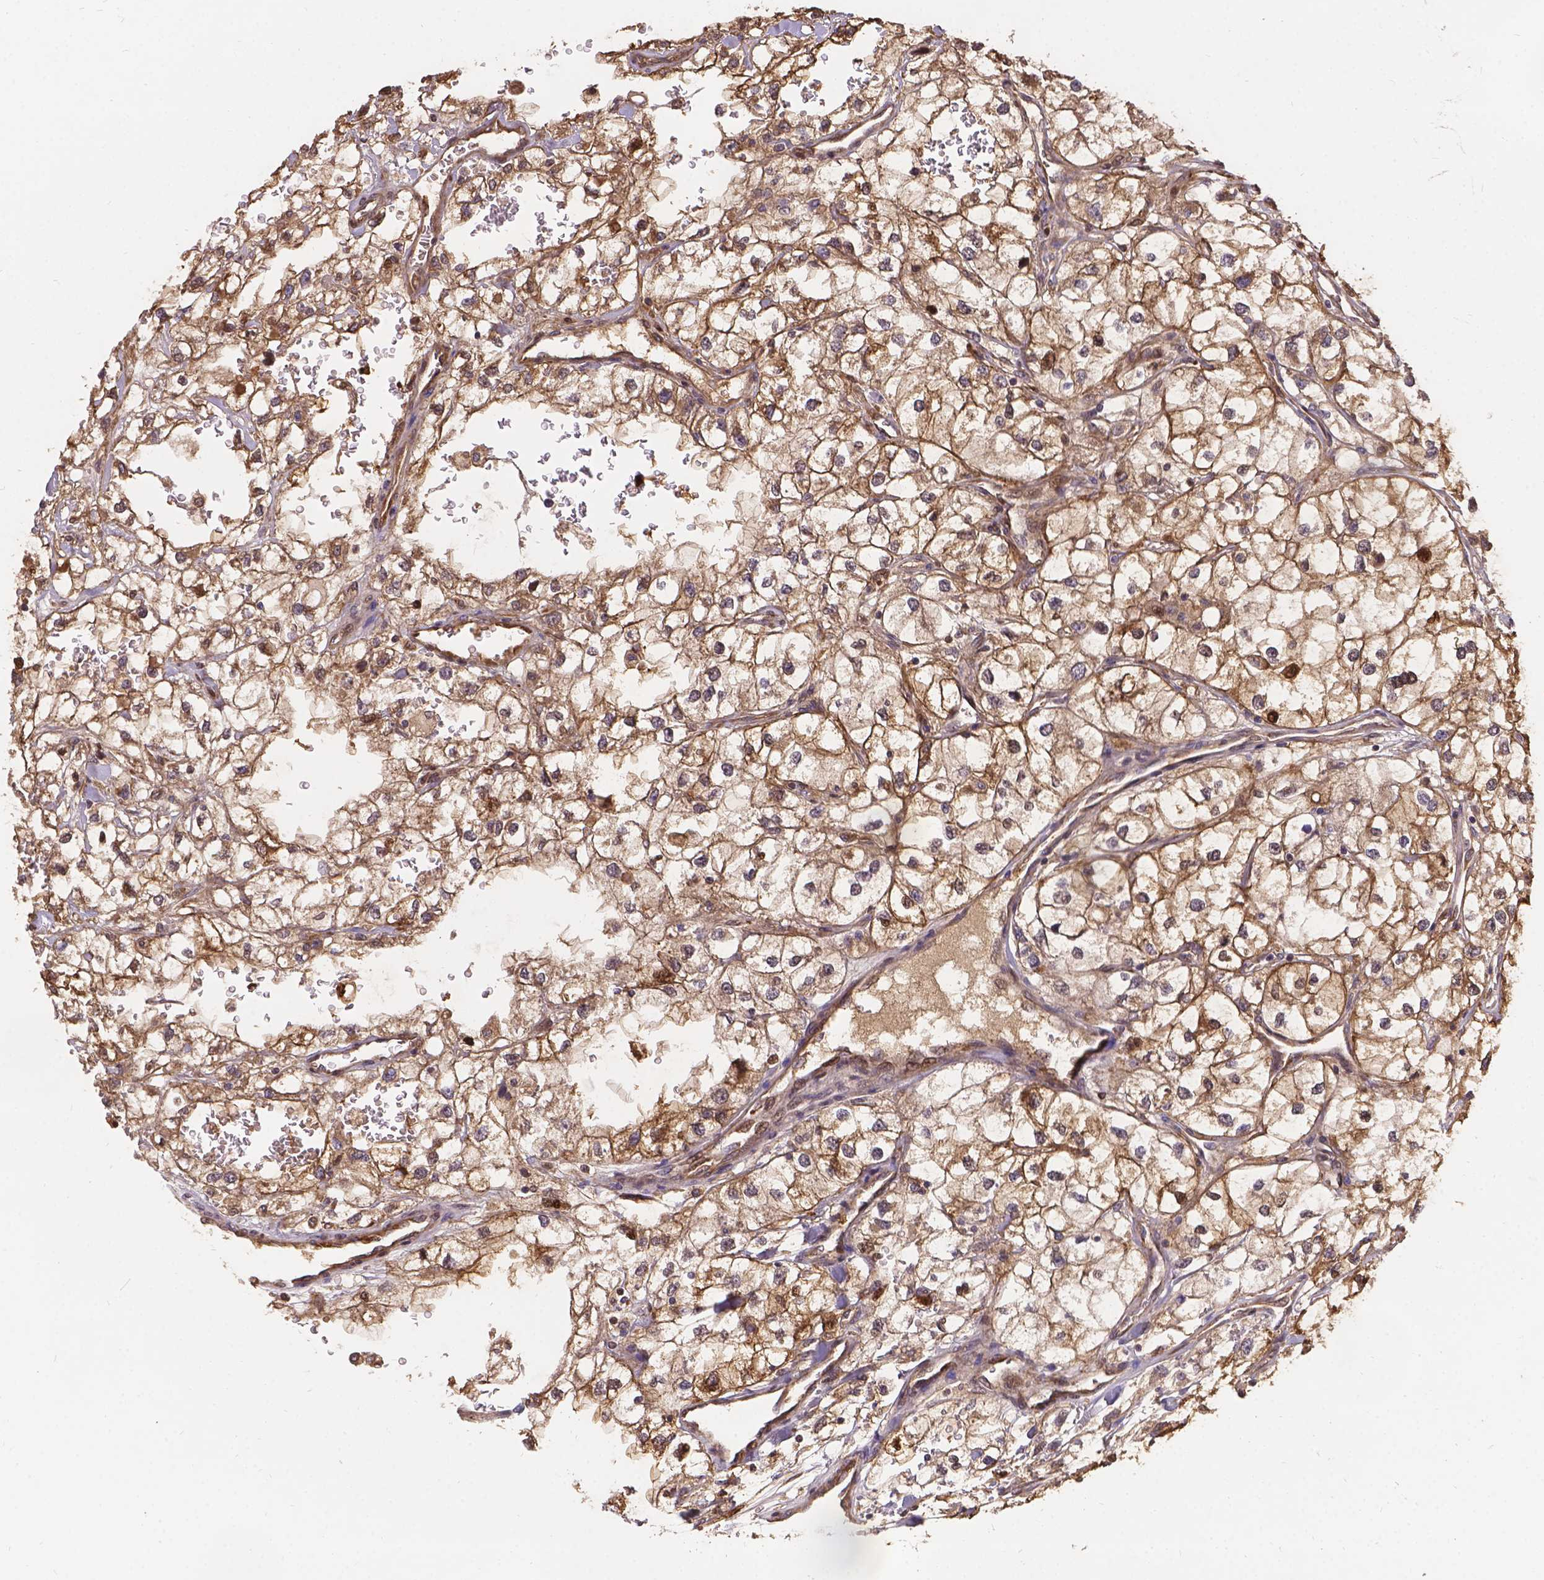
{"staining": {"intensity": "moderate", "quantity": ">75%", "location": "cytoplasmic/membranous"}, "tissue": "renal cancer", "cell_type": "Tumor cells", "image_type": "cancer", "snomed": [{"axis": "morphology", "description": "Adenocarcinoma, NOS"}, {"axis": "topography", "description": "Kidney"}], "caption": "Renal cancer (adenocarcinoma) stained with a protein marker shows moderate staining in tumor cells.", "gene": "DENND6A", "patient": {"sex": "male", "age": 59}}